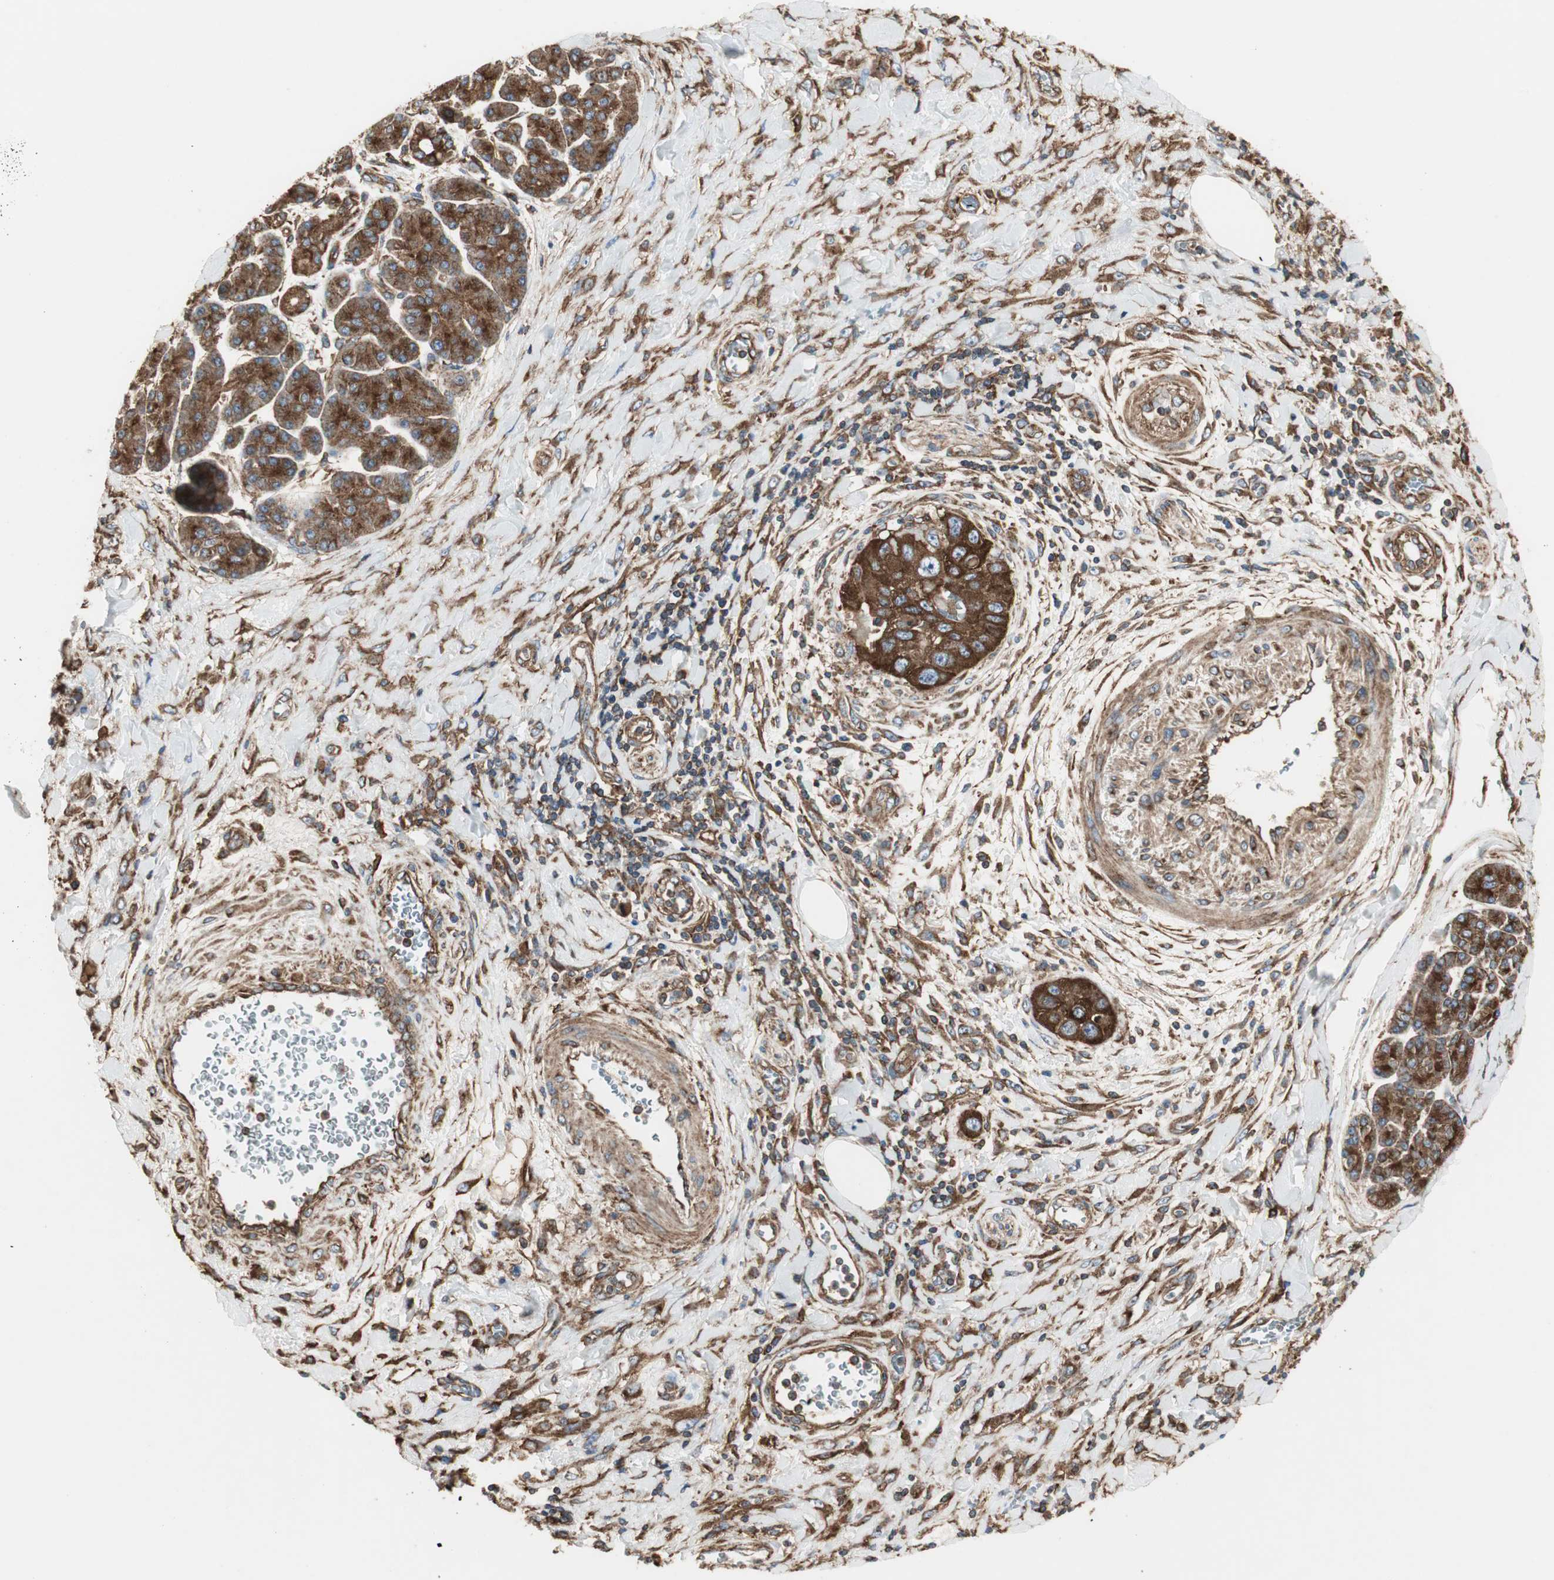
{"staining": {"intensity": "strong", "quantity": ">75%", "location": "cytoplasmic/membranous"}, "tissue": "pancreatic cancer", "cell_type": "Tumor cells", "image_type": "cancer", "snomed": [{"axis": "morphology", "description": "Adenocarcinoma, NOS"}, {"axis": "topography", "description": "Pancreas"}], "caption": "Tumor cells display strong cytoplasmic/membranous positivity in about >75% of cells in adenocarcinoma (pancreatic). (Brightfield microscopy of DAB IHC at high magnification).", "gene": "H6PD", "patient": {"sex": "female", "age": 70}}